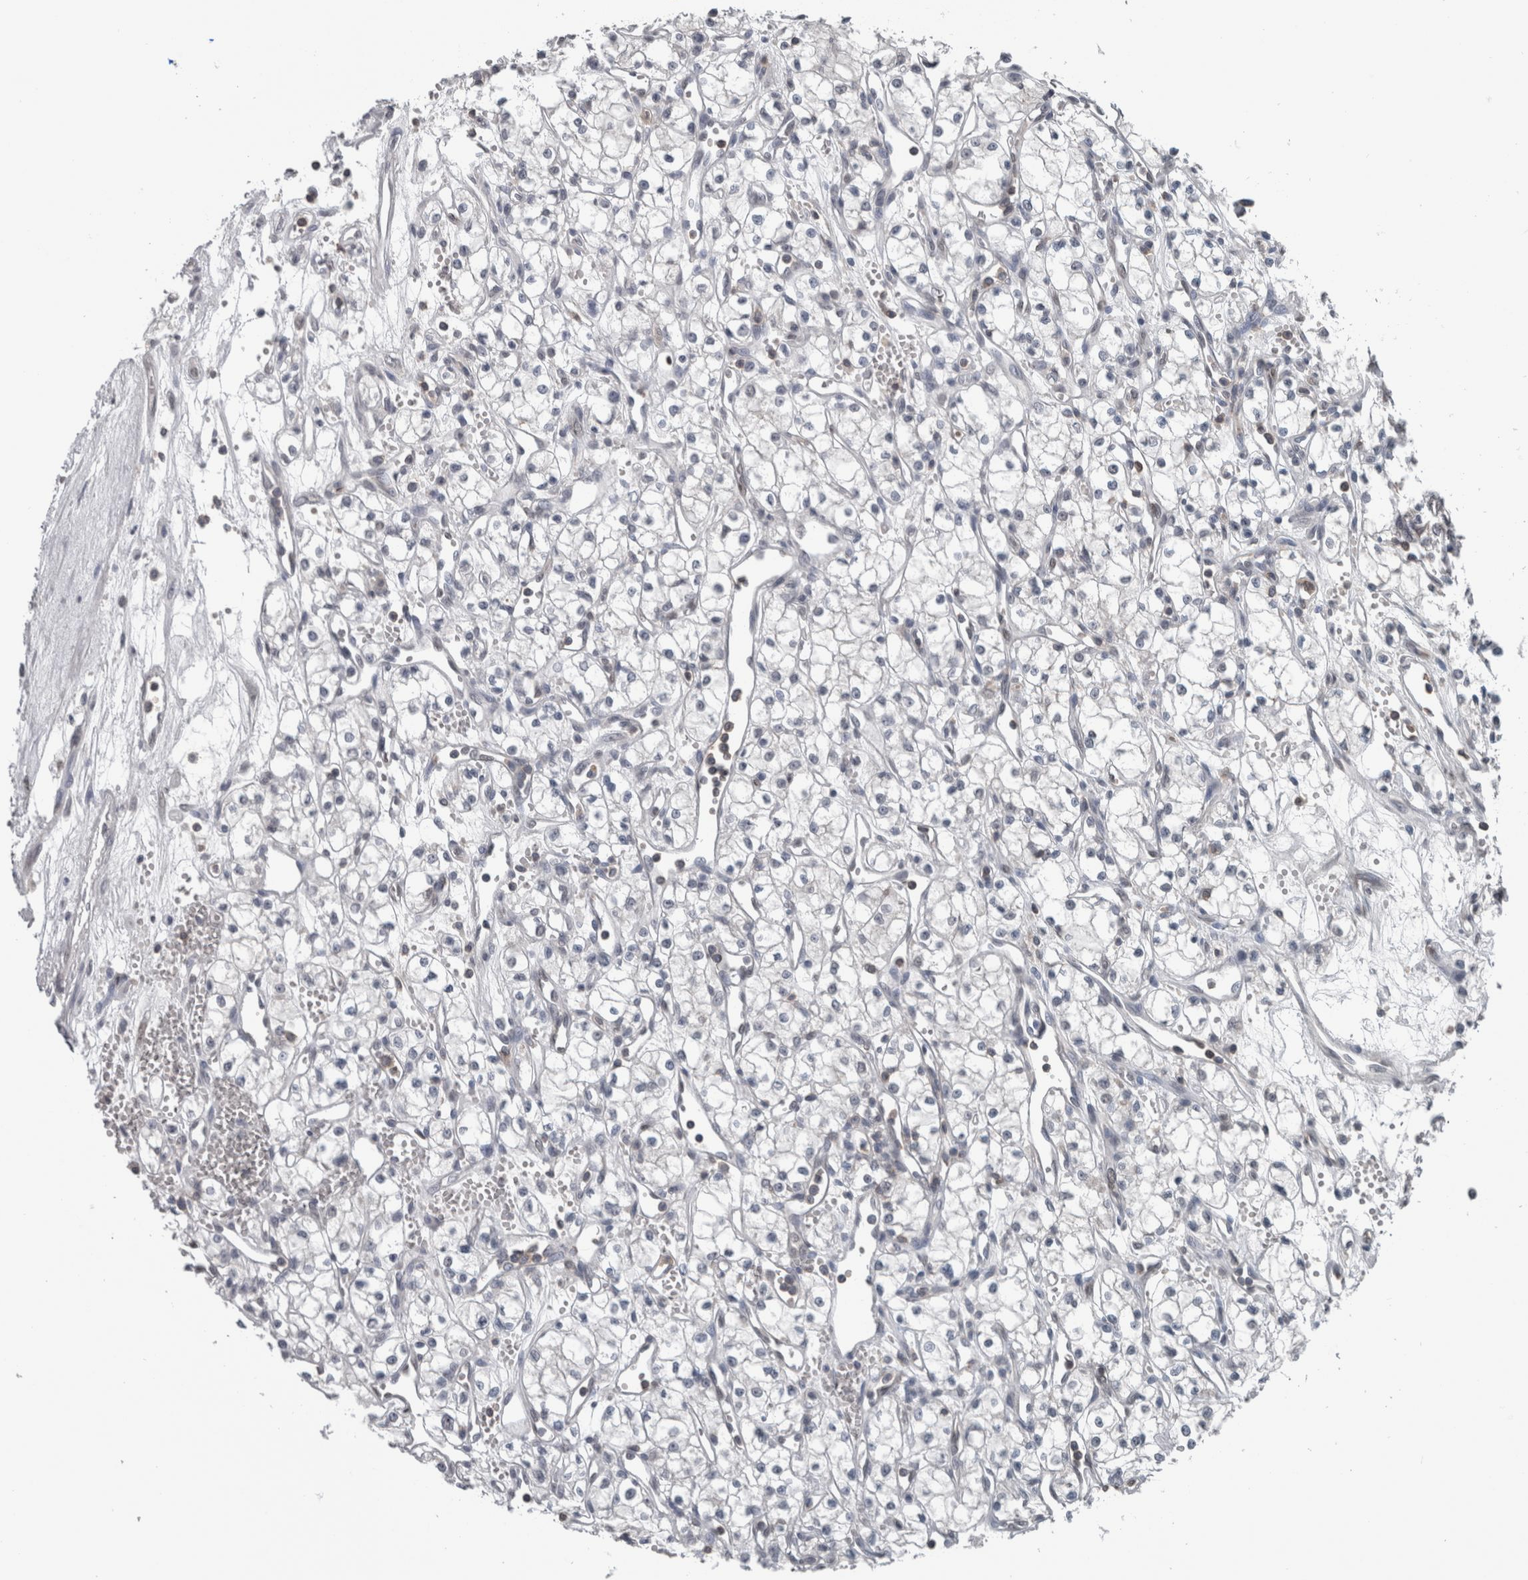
{"staining": {"intensity": "negative", "quantity": "none", "location": "none"}, "tissue": "renal cancer", "cell_type": "Tumor cells", "image_type": "cancer", "snomed": [{"axis": "morphology", "description": "Adenocarcinoma, NOS"}, {"axis": "topography", "description": "Kidney"}], "caption": "An IHC photomicrograph of adenocarcinoma (renal) is shown. There is no staining in tumor cells of adenocarcinoma (renal). (Immunohistochemistry, brightfield microscopy, high magnification).", "gene": "MAFF", "patient": {"sex": "male", "age": 59}}